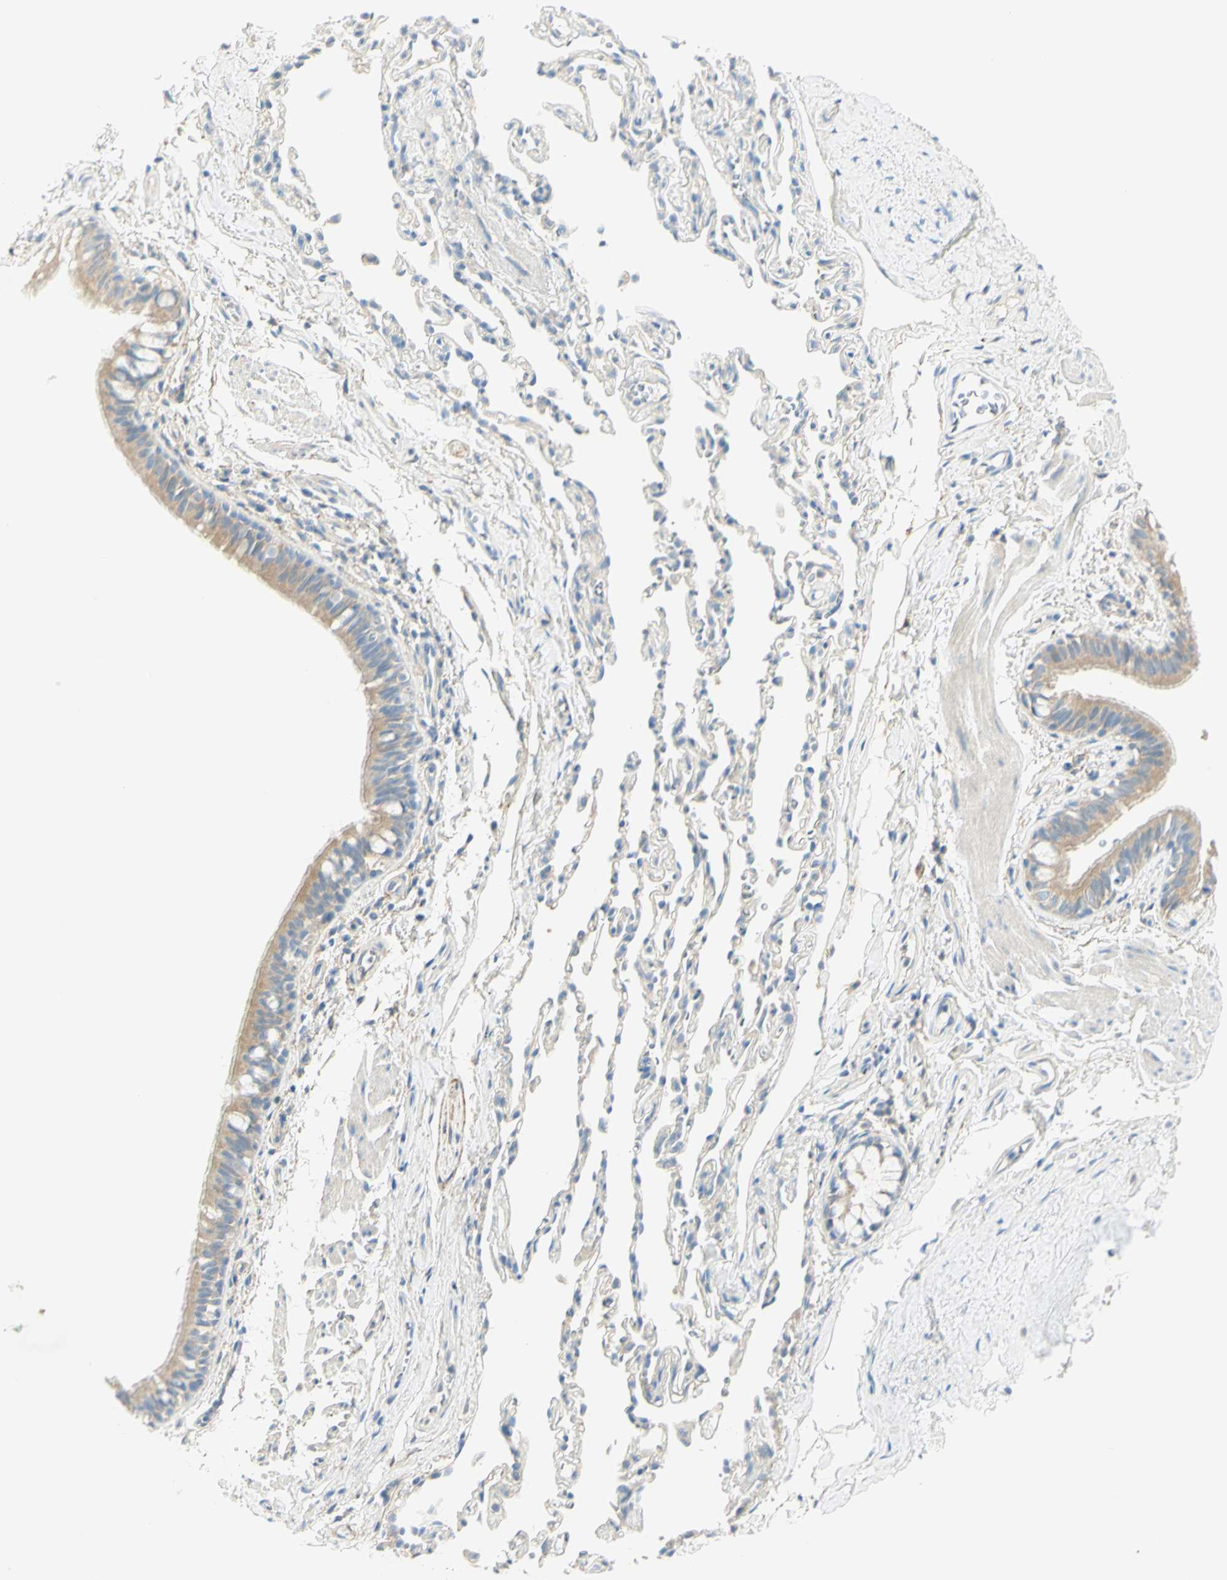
{"staining": {"intensity": "moderate", "quantity": ">75%", "location": "cytoplasmic/membranous"}, "tissue": "bronchus", "cell_type": "Respiratory epithelial cells", "image_type": "normal", "snomed": [{"axis": "morphology", "description": "Normal tissue, NOS"}, {"axis": "topography", "description": "Bronchus"}, {"axis": "topography", "description": "Lung"}], "caption": "DAB (3,3'-diaminobenzidine) immunohistochemical staining of normal bronchus reveals moderate cytoplasmic/membranous protein expression in about >75% of respiratory epithelial cells.", "gene": "GCNT3", "patient": {"sex": "male", "age": 64}}